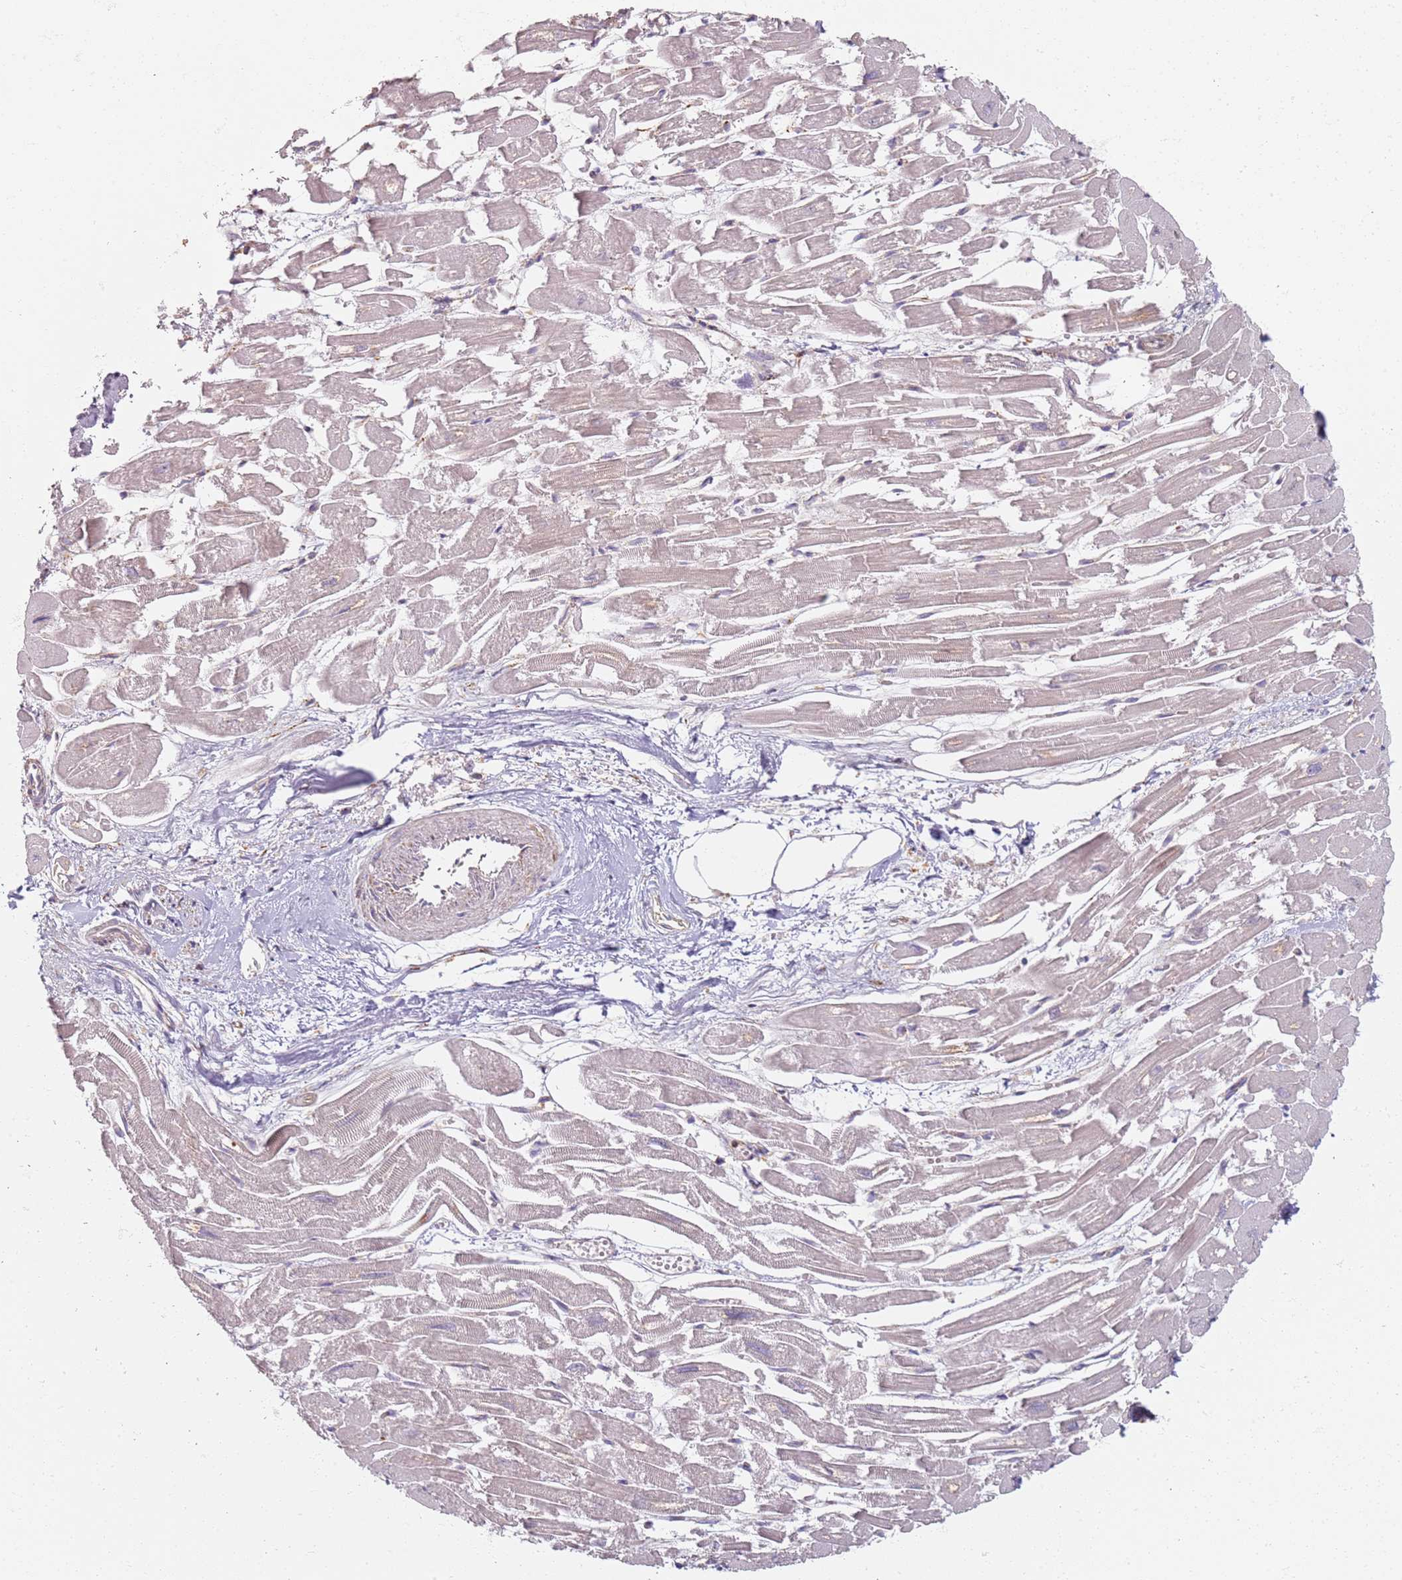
{"staining": {"intensity": "moderate", "quantity": "25%-75%", "location": "cytoplasmic/membranous"}, "tissue": "heart muscle", "cell_type": "Cardiomyocytes", "image_type": "normal", "snomed": [{"axis": "morphology", "description": "Normal tissue, NOS"}, {"axis": "topography", "description": "Heart"}], "caption": "High-magnification brightfield microscopy of normal heart muscle stained with DAB (3,3'-diaminobenzidine) (brown) and counterstained with hematoxylin (blue). cardiomyocytes exhibit moderate cytoplasmic/membranous staining is present in about25%-75% of cells. (Stains: DAB in brown, nuclei in blue, Microscopy: brightfield microscopy at high magnification).", "gene": "PROKR2", "patient": {"sex": "male", "age": 54}}